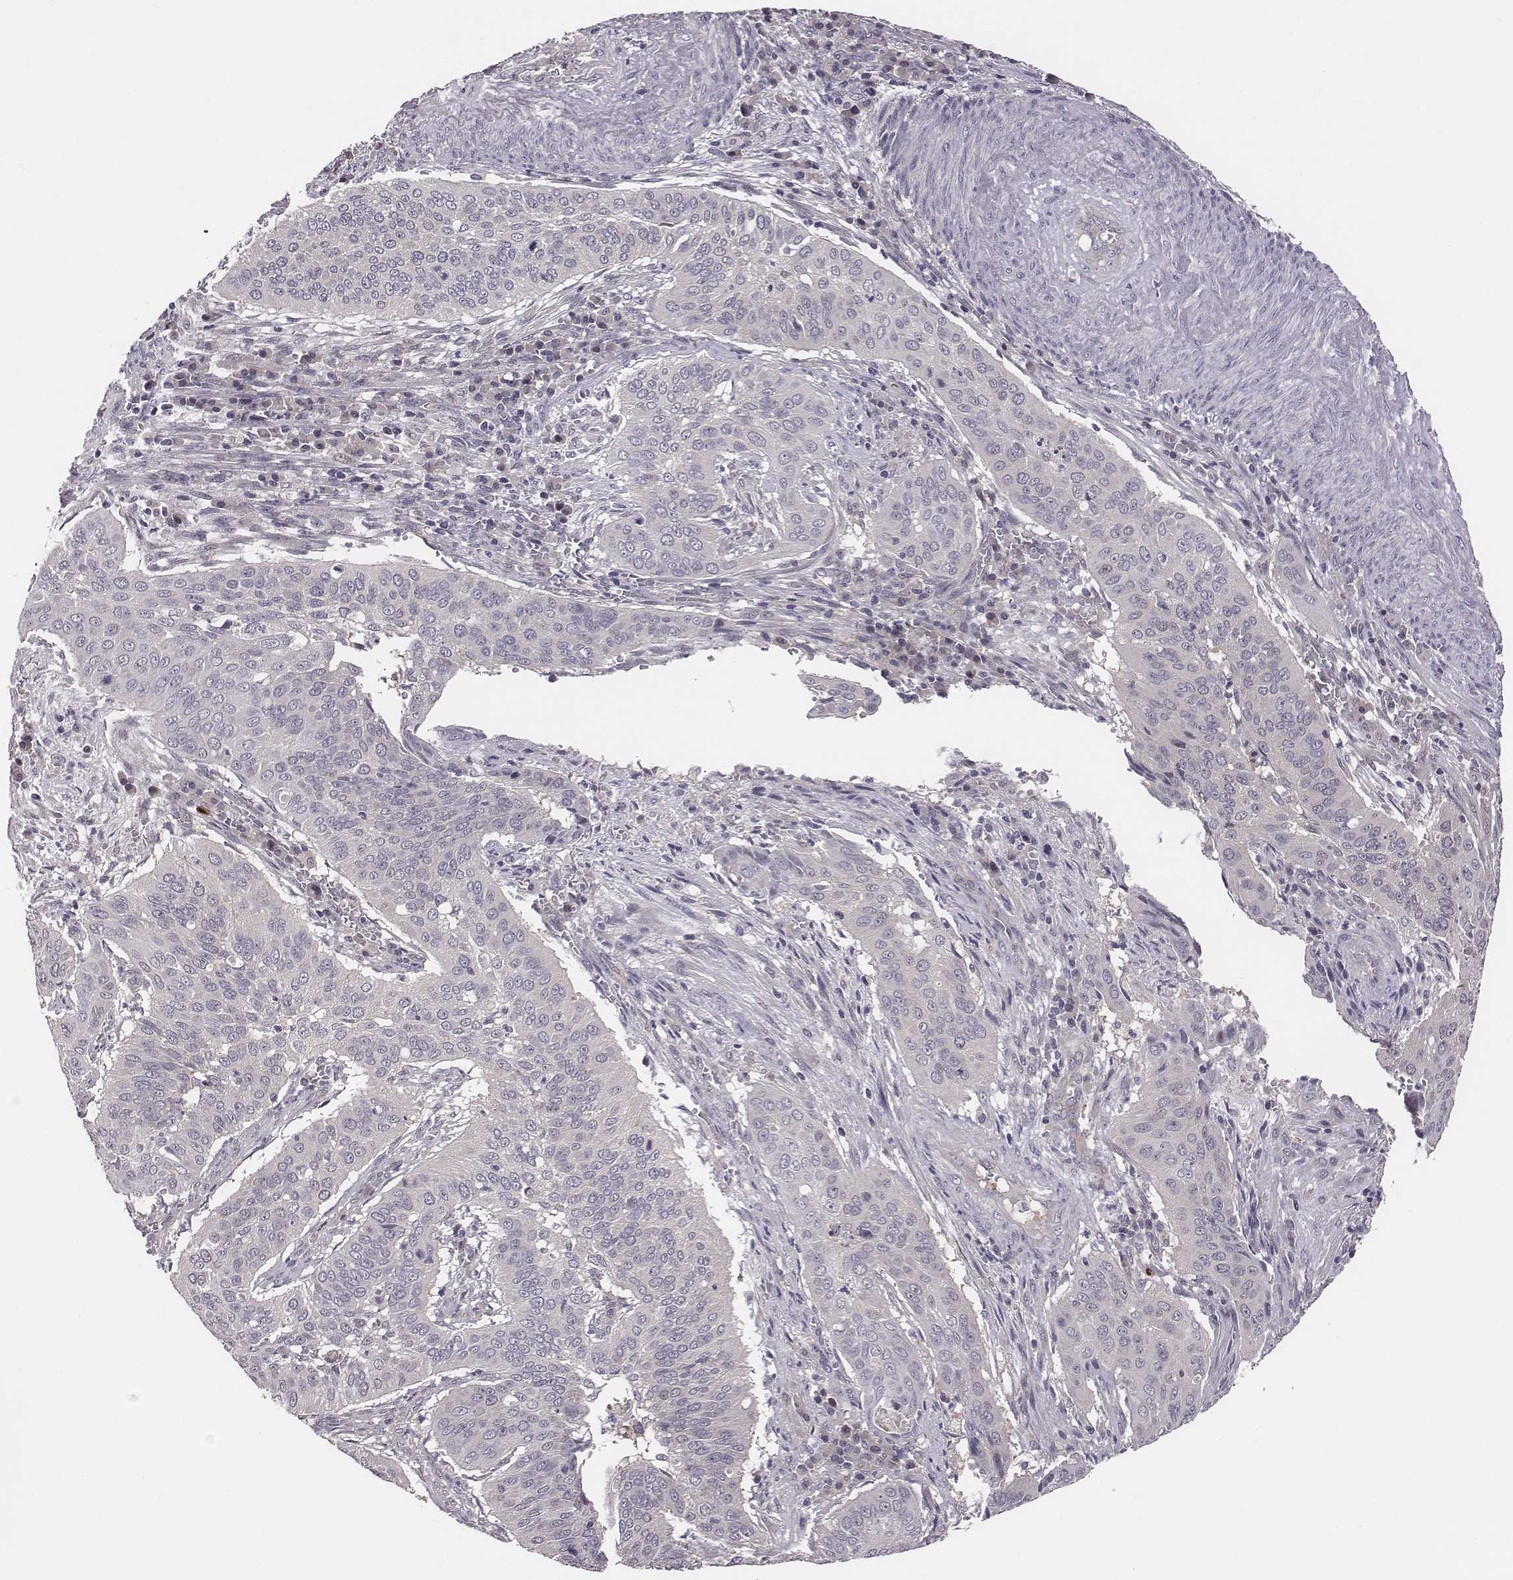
{"staining": {"intensity": "weak", "quantity": "<25%", "location": "cytoplasmic/membranous"}, "tissue": "cervical cancer", "cell_type": "Tumor cells", "image_type": "cancer", "snomed": [{"axis": "morphology", "description": "Squamous cell carcinoma, NOS"}, {"axis": "topography", "description": "Cervix"}], "caption": "Immunohistochemistry micrograph of cervical cancer stained for a protein (brown), which exhibits no positivity in tumor cells.", "gene": "SMURF2", "patient": {"sex": "female", "age": 39}}